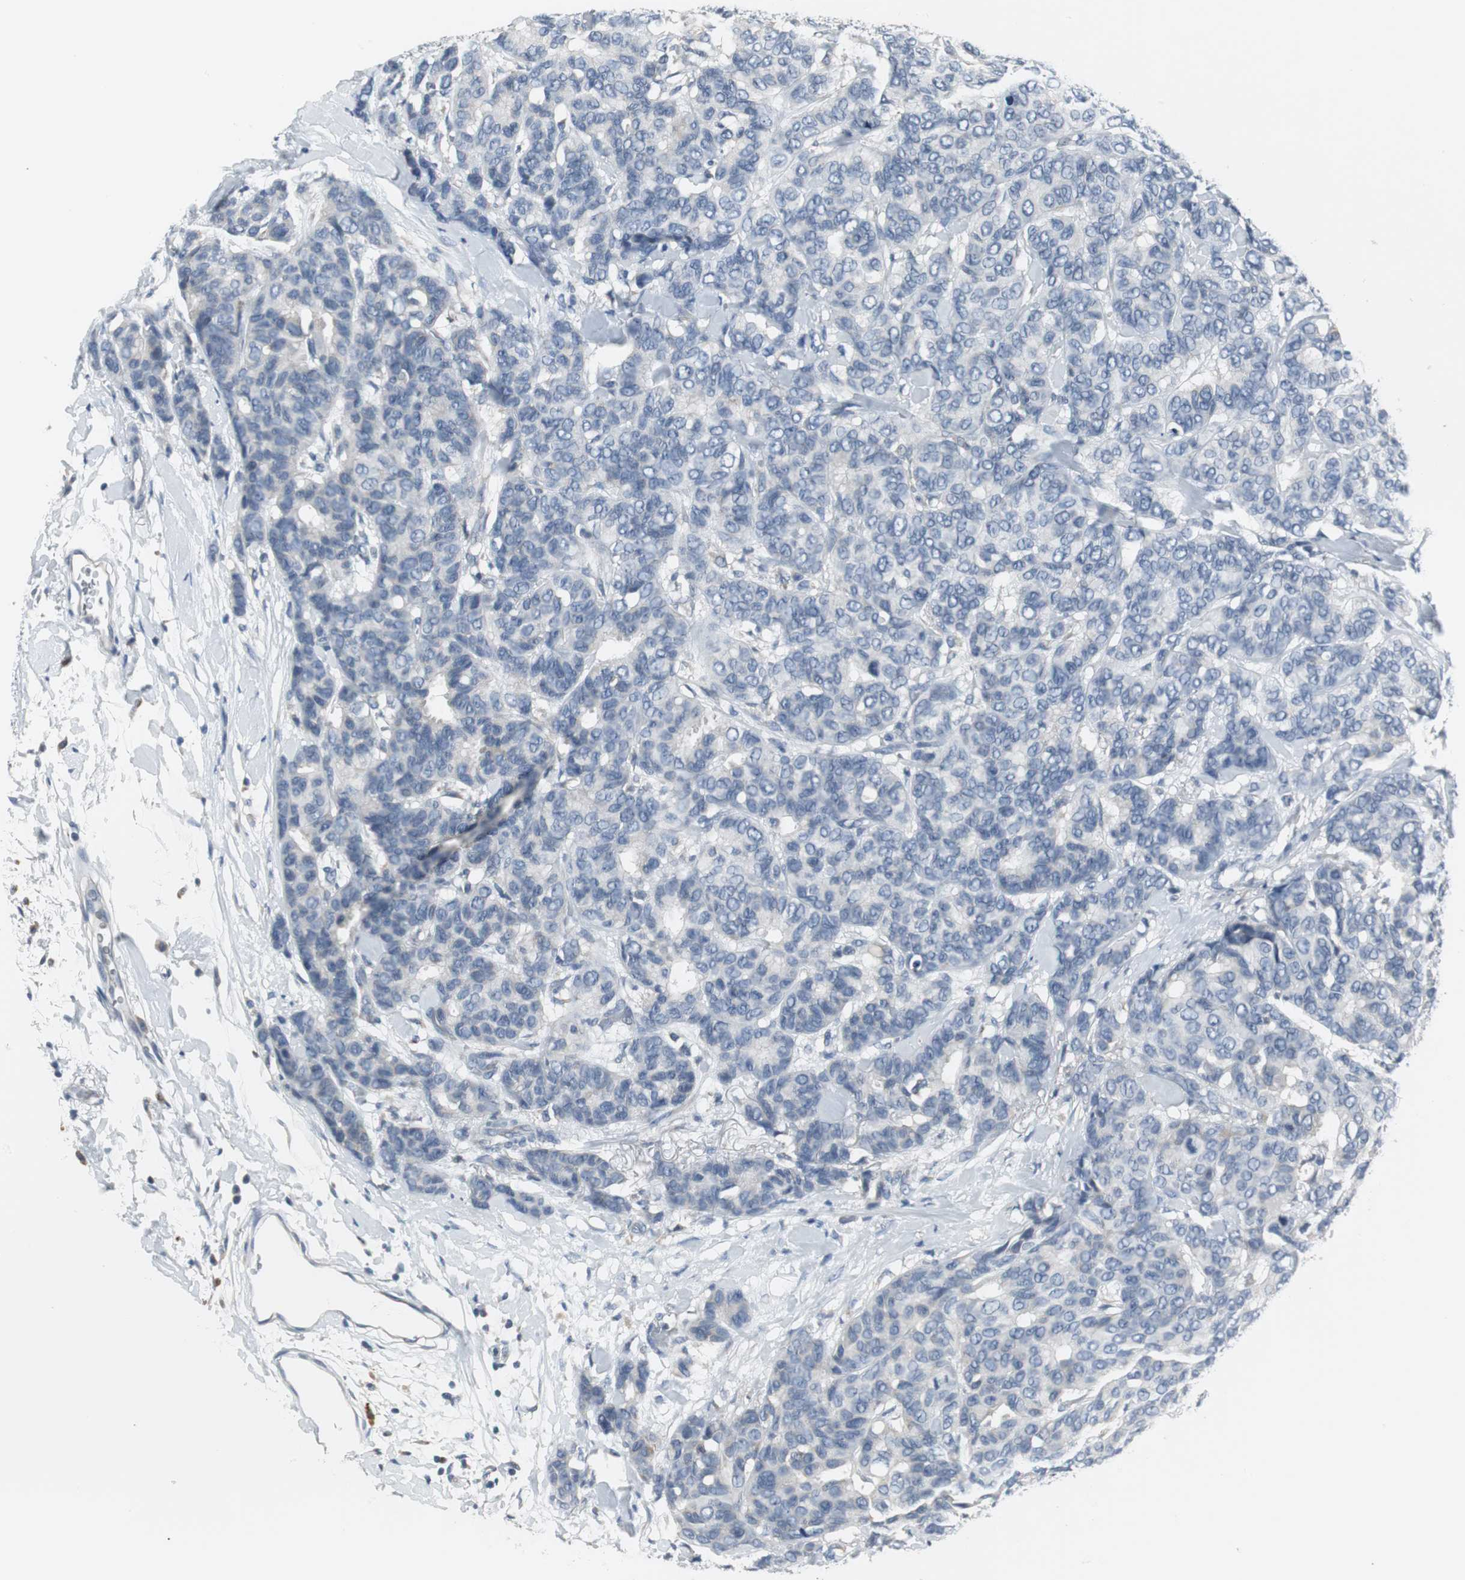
{"staining": {"intensity": "negative", "quantity": "none", "location": "none"}, "tissue": "breast cancer", "cell_type": "Tumor cells", "image_type": "cancer", "snomed": [{"axis": "morphology", "description": "Duct carcinoma"}, {"axis": "topography", "description": "Breast"}], "caption": "DAB (3,3'-diaminobenzidine) immunohistochemical staining of breast infiltrating ductal carcinoma exhibits no significant expression in tumor cells.", "gene": "SLC2A5", "patient": {"sex": "female", "age": 87}}